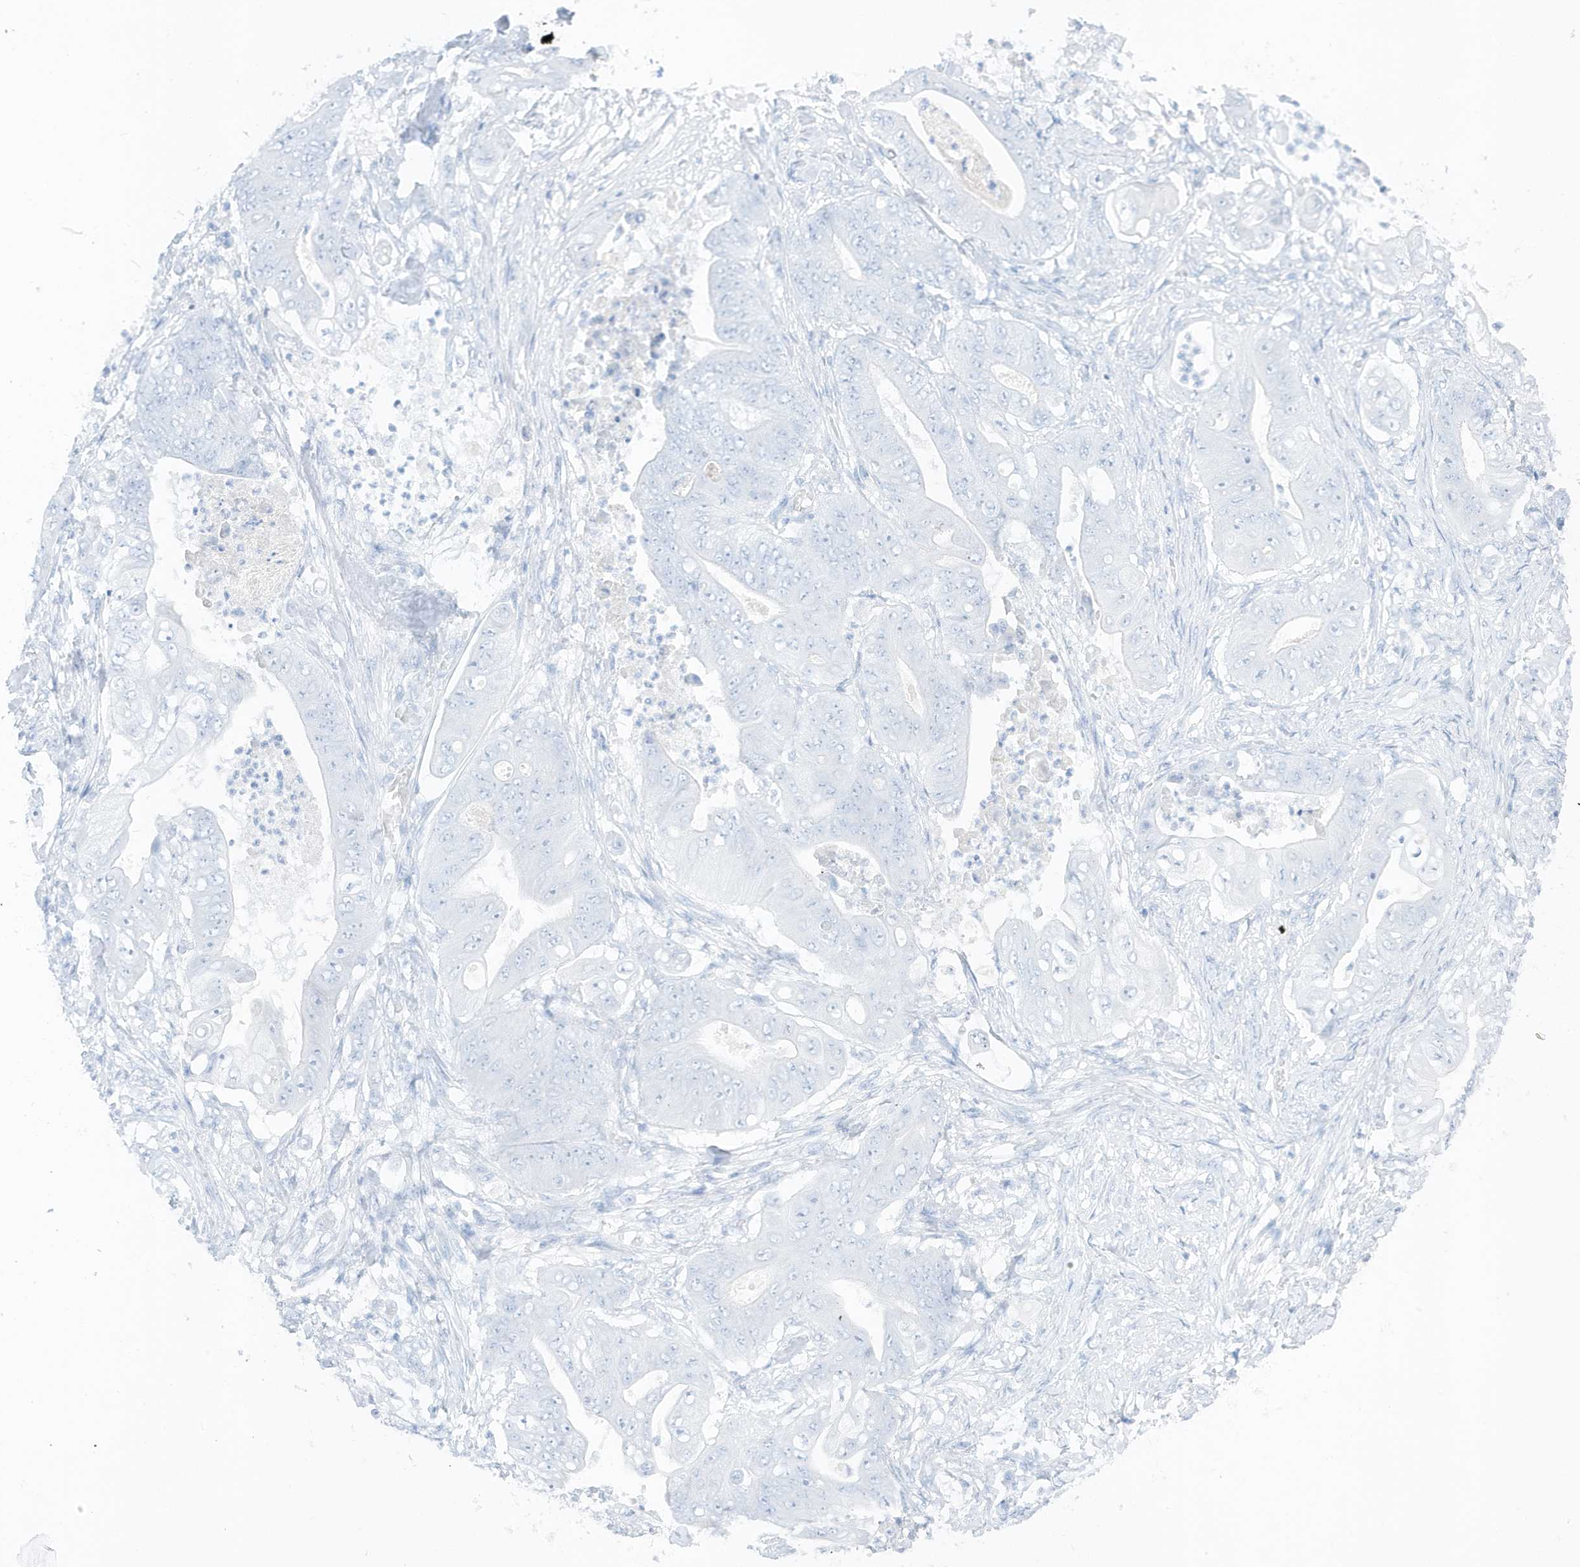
{"staining": {"intensity": "negative", "quantity": "none", "location": "none"}, "tissue": "stomach cancer", "cell_type": "Tumor cells", "image_type": "cancer", "snomed": [{"axis": "morphology", "description": "Adenocarcinoma, NOS"}, {"axis": "topography", "description": "Stomach"}], "caption": "This is an IHC histopathology image of stomach cancer. There is no positivity in tumor cells.", "gene": "SLC22A13", "patient": {"sex": "female", "age": 73}}